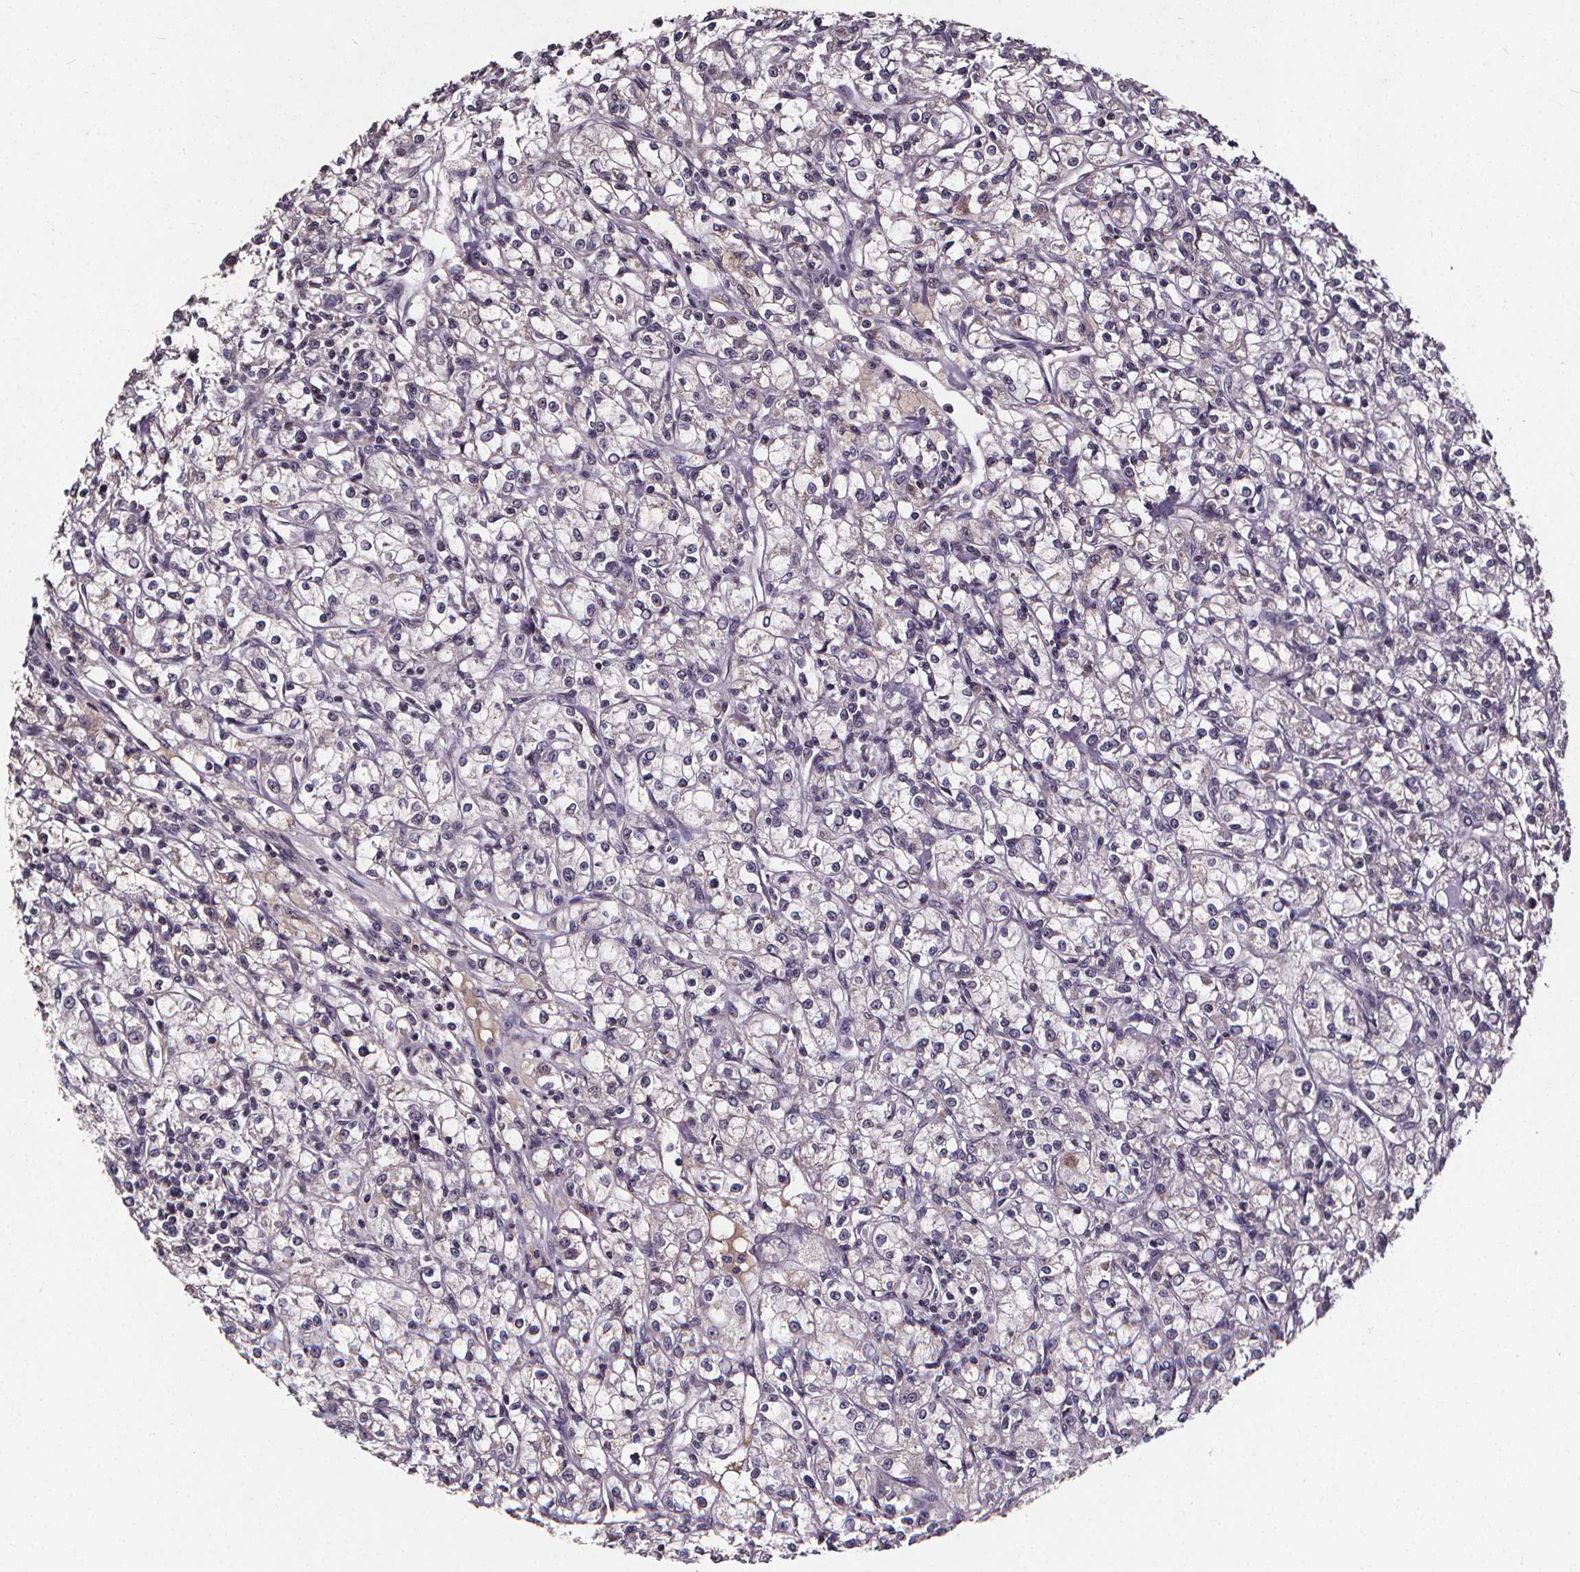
{"staining": {"intensity": "negative", "quantity": "none", "location": "none"}, "tissue": "renal cancer", "cell_type": "Tumor cells", "image_type": "cancer", "snomed": [{"axis": "morphology", "description": "Adenocarcinoma, NOS"}, {"axis": "topography", "description": "Kidney"}], "caption": "There is no significant expression in tumor cells of renal cancer.", "gene": "SPAG8", "patient": {"sex": "female", "age": 59}}